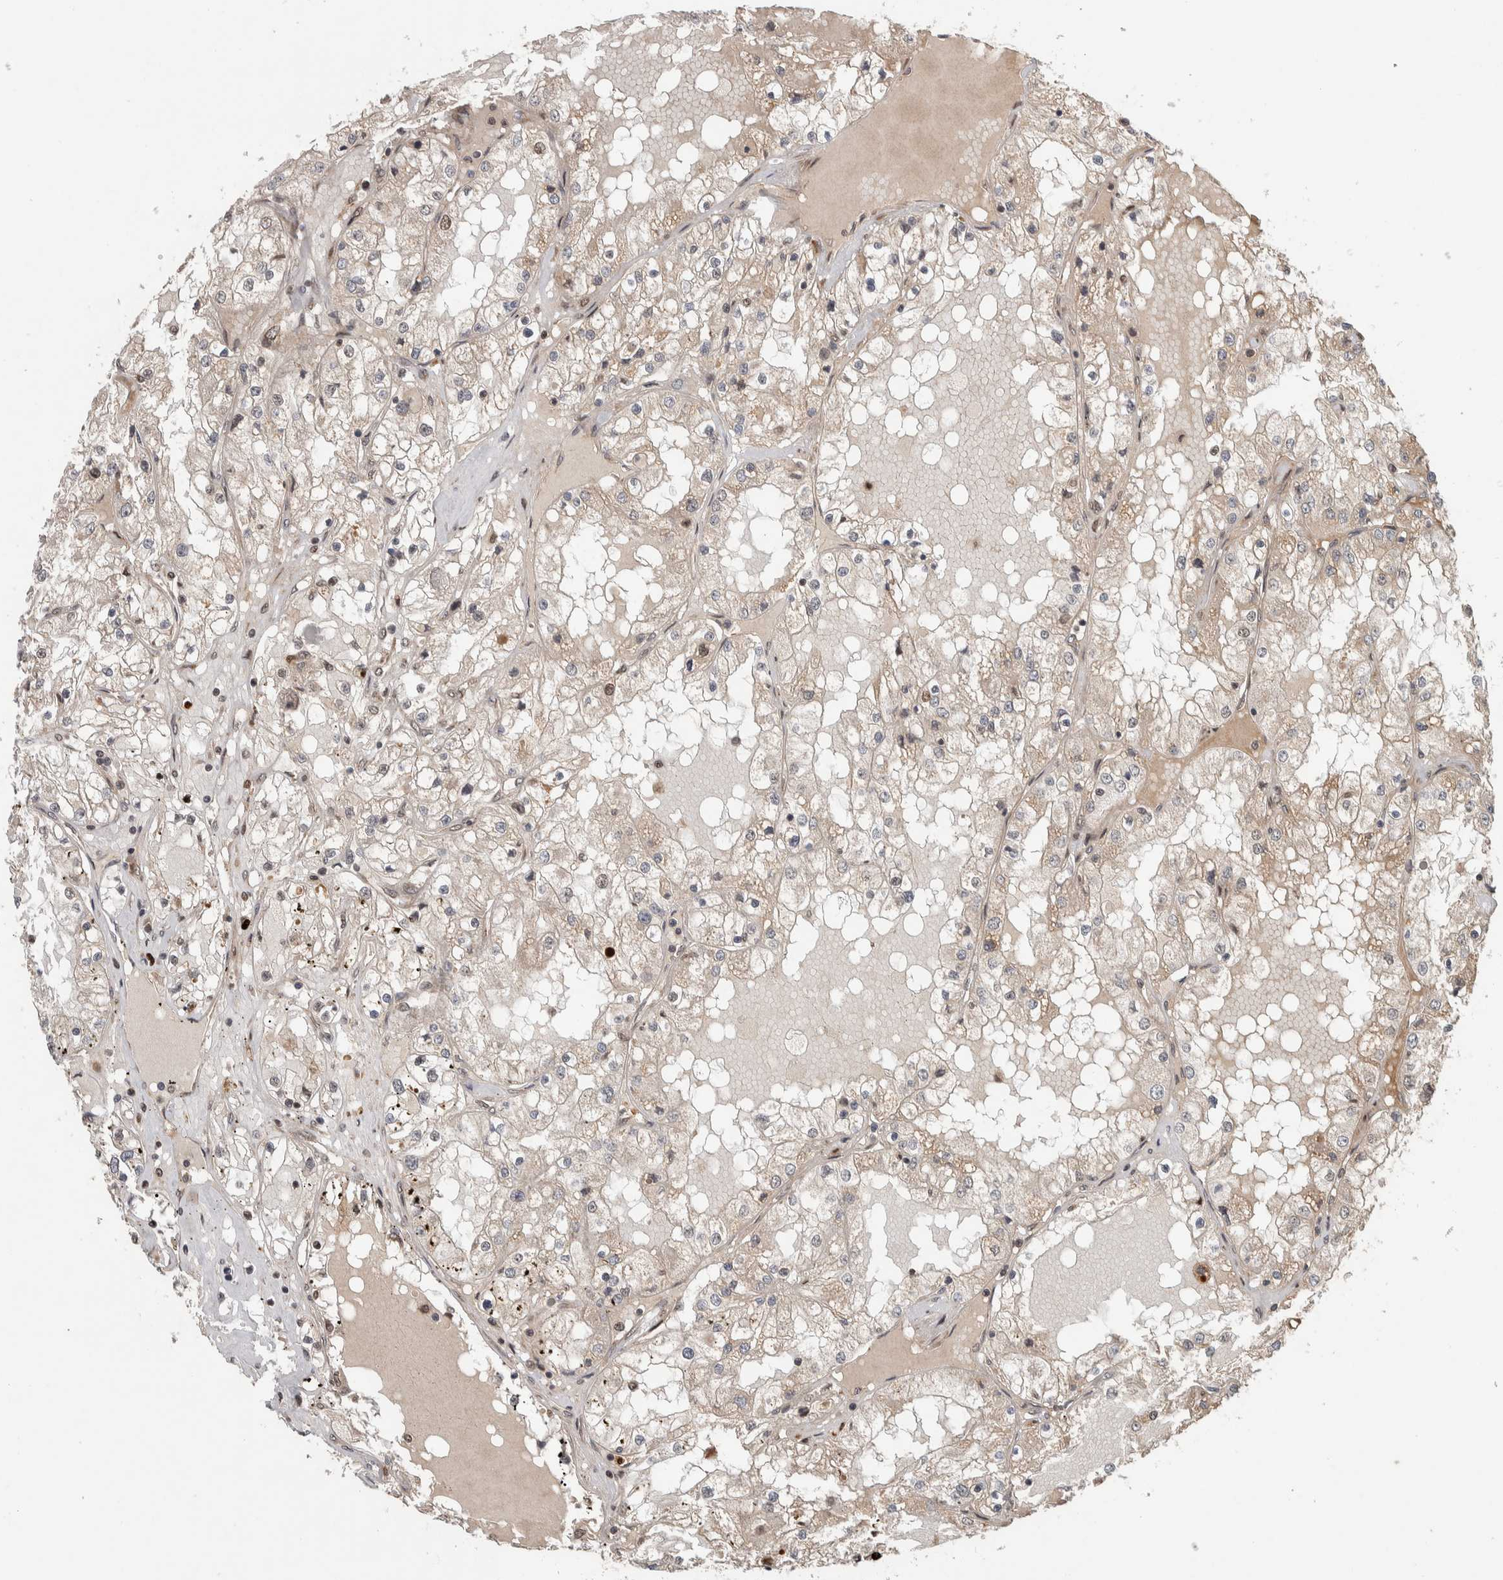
{"staining": {"intensity": "weak", "quantity": "<25%", "location": "cytoplasmic/membranous,nuclear"}, "tissue": "renal cancer", "cell_type": "Tumor cells", "image_type": "cancer", "snomed": [{"axis": "morphology", "description": "Adenocarcinoma, NOS"}, {"axis": "topography", "description": "Kidney"}], "caption": "High magnification brightfield microscopy of renal cancer stained with DAB (3,3'-diaminobenzidine) (brown) and counterstained with hematoxylin (blue): tumor cells show no significant positivity.", "gene": "RPS6KA4", "patient": {"sex": "male", "age": 68}}